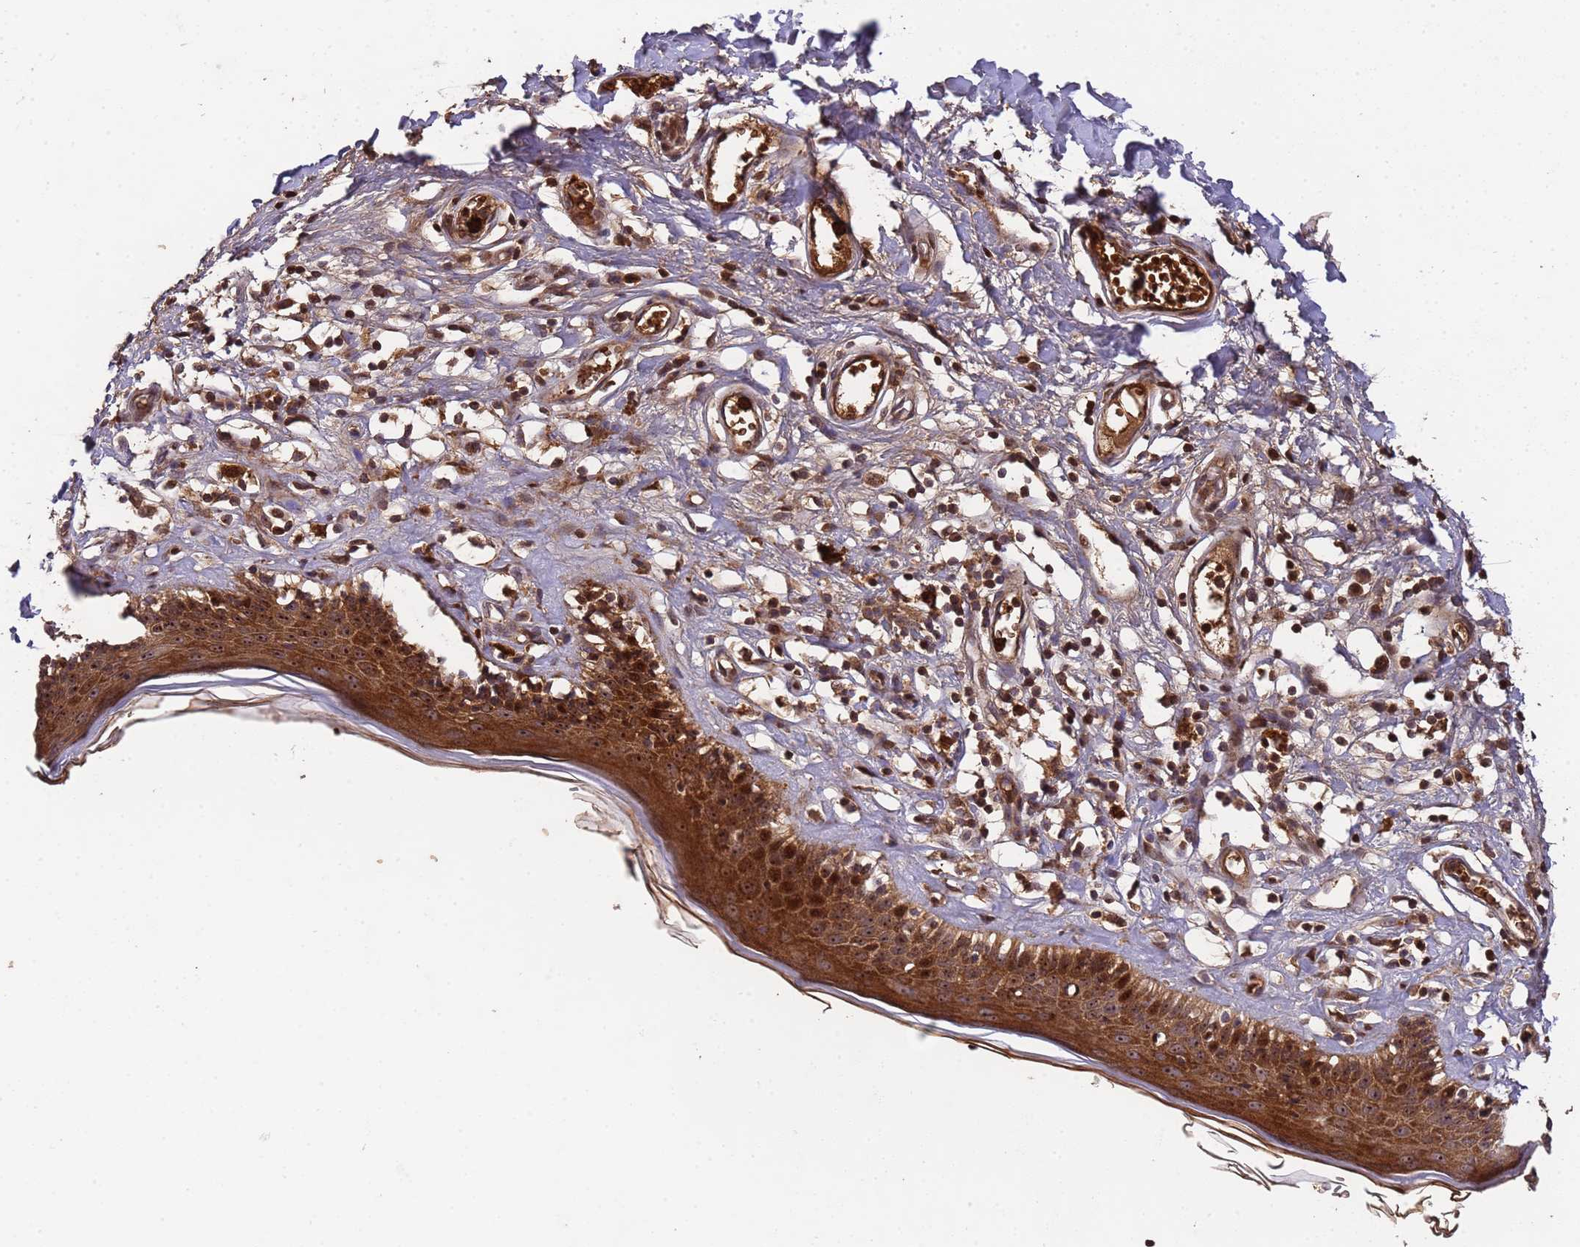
{"staining": {"intensity": "strong", "quantity": ">75%", "location": "cytoplasmic/membranous,nuclear"}, "tissue": "skin", "cell_type": "Epidermal cells", "image_type": "normal", "snomed": [{"axis": "morphology", "description": "Normal tissue, NOS"}, {"axis": "topography", "description": "Adipose tissue"}, {"axis": "topography", "description": "Vascular tissue"}, {"axis": "topography", "description": "Vulva"}, {"axis": "topography", "description": "Peripheral nerve tissue"}], "caption": "A micrograph of skin stained for a protein exhibits strong cytoplasmic/membranous,nuclear brown staining in epidermal cells.", "gene": "CCDC184", "patient": {"sex": "female", "age": 86}}